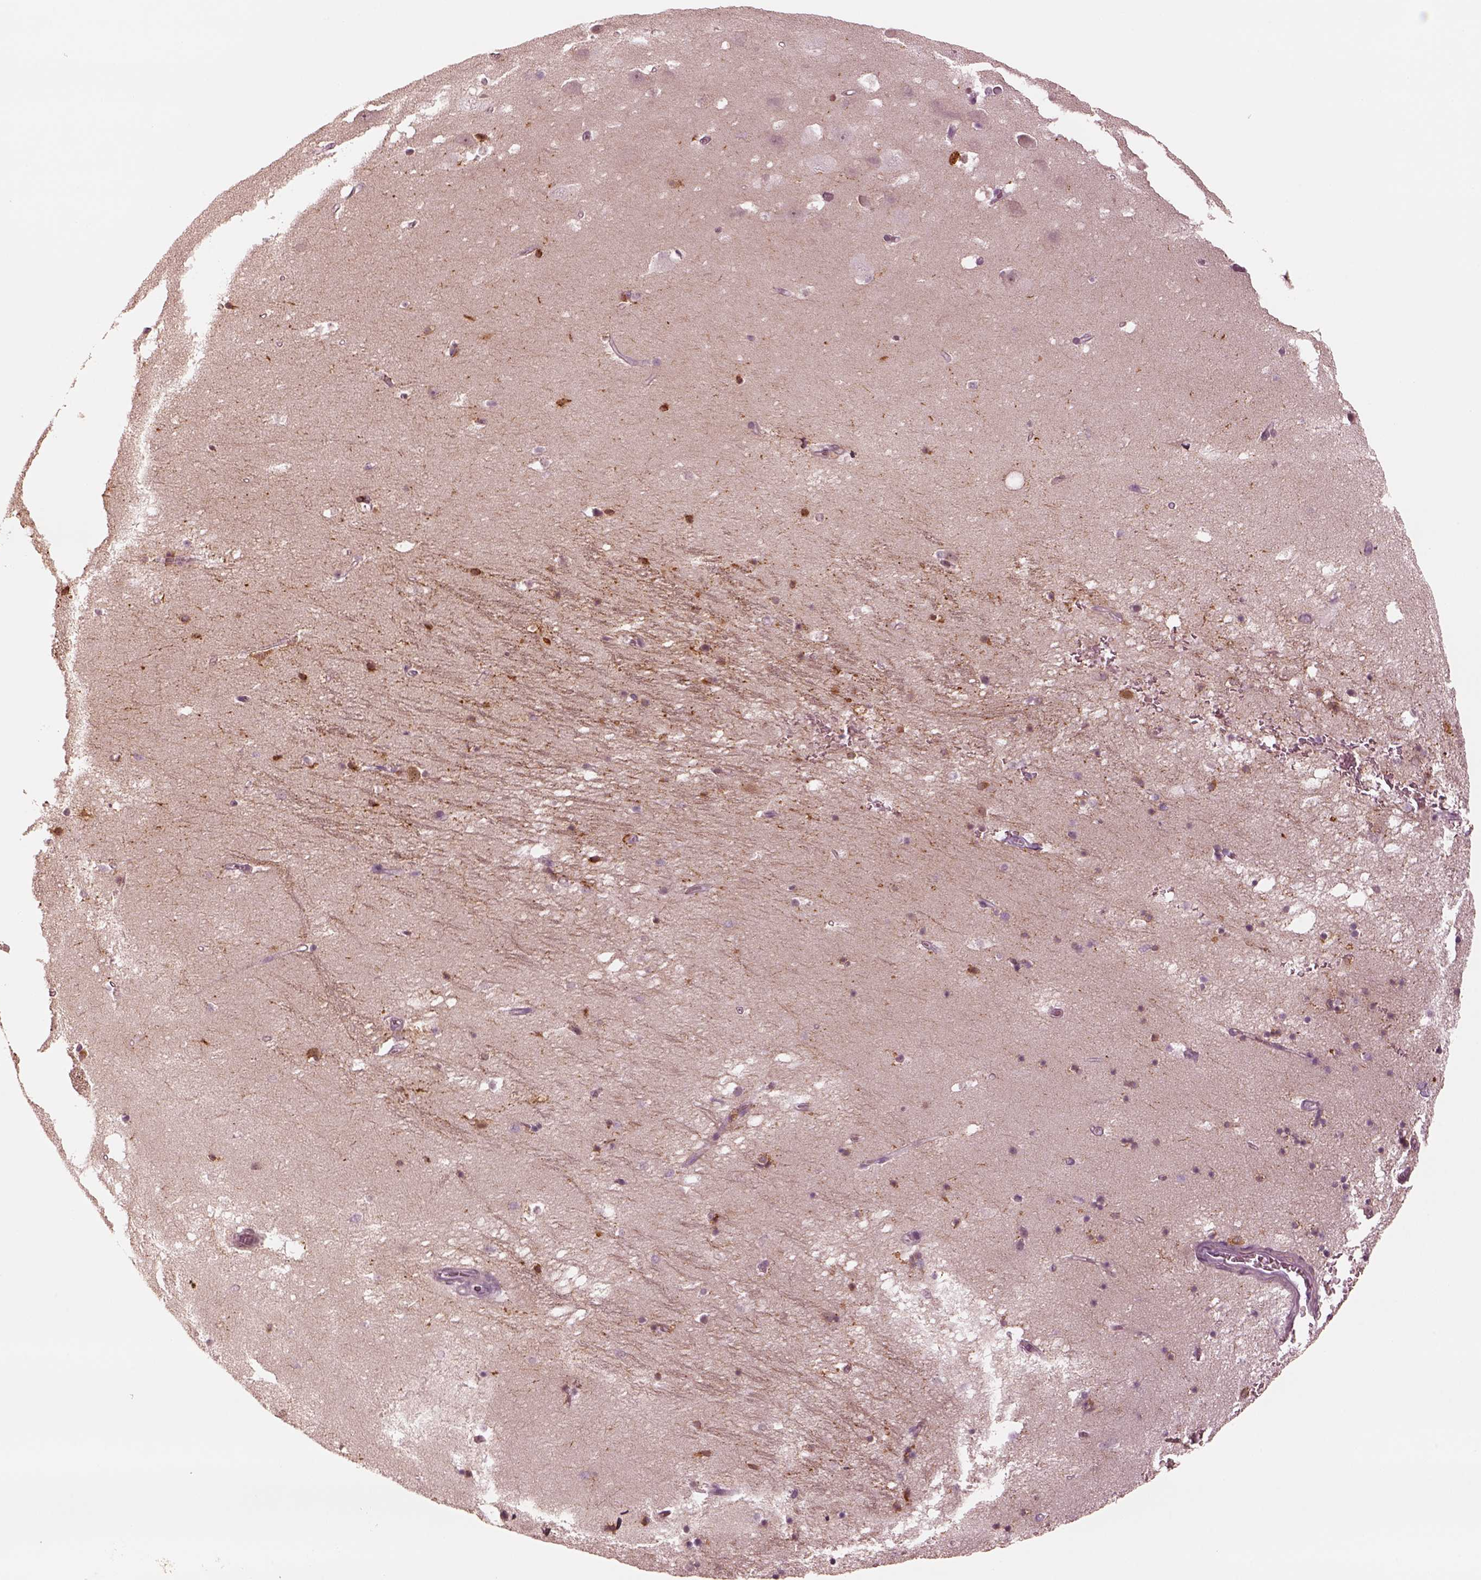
{"staining": {"intensity": "moderate", "quantity": "<25%", "location": "cytoplasmic/membranous"}, "tissue": "hippocampus", "cell_type": "Glial cells", "image_type": "normal", "snomed": [{"axis": "morphology", "description": "Normal tissue, NOS"}, {"axis": "topography", "description": "Hippocampus"}], "caption": "The histopathology image exhibits a brown stain indicating the presence of a protein in the cytoplasmic/membranous of glial cells in hippocampus. (Brightfield microscopy of DAB IHC at high magnification).", "gene": "DNAAF9", "patient": {"sex": "male", "age": 58}}